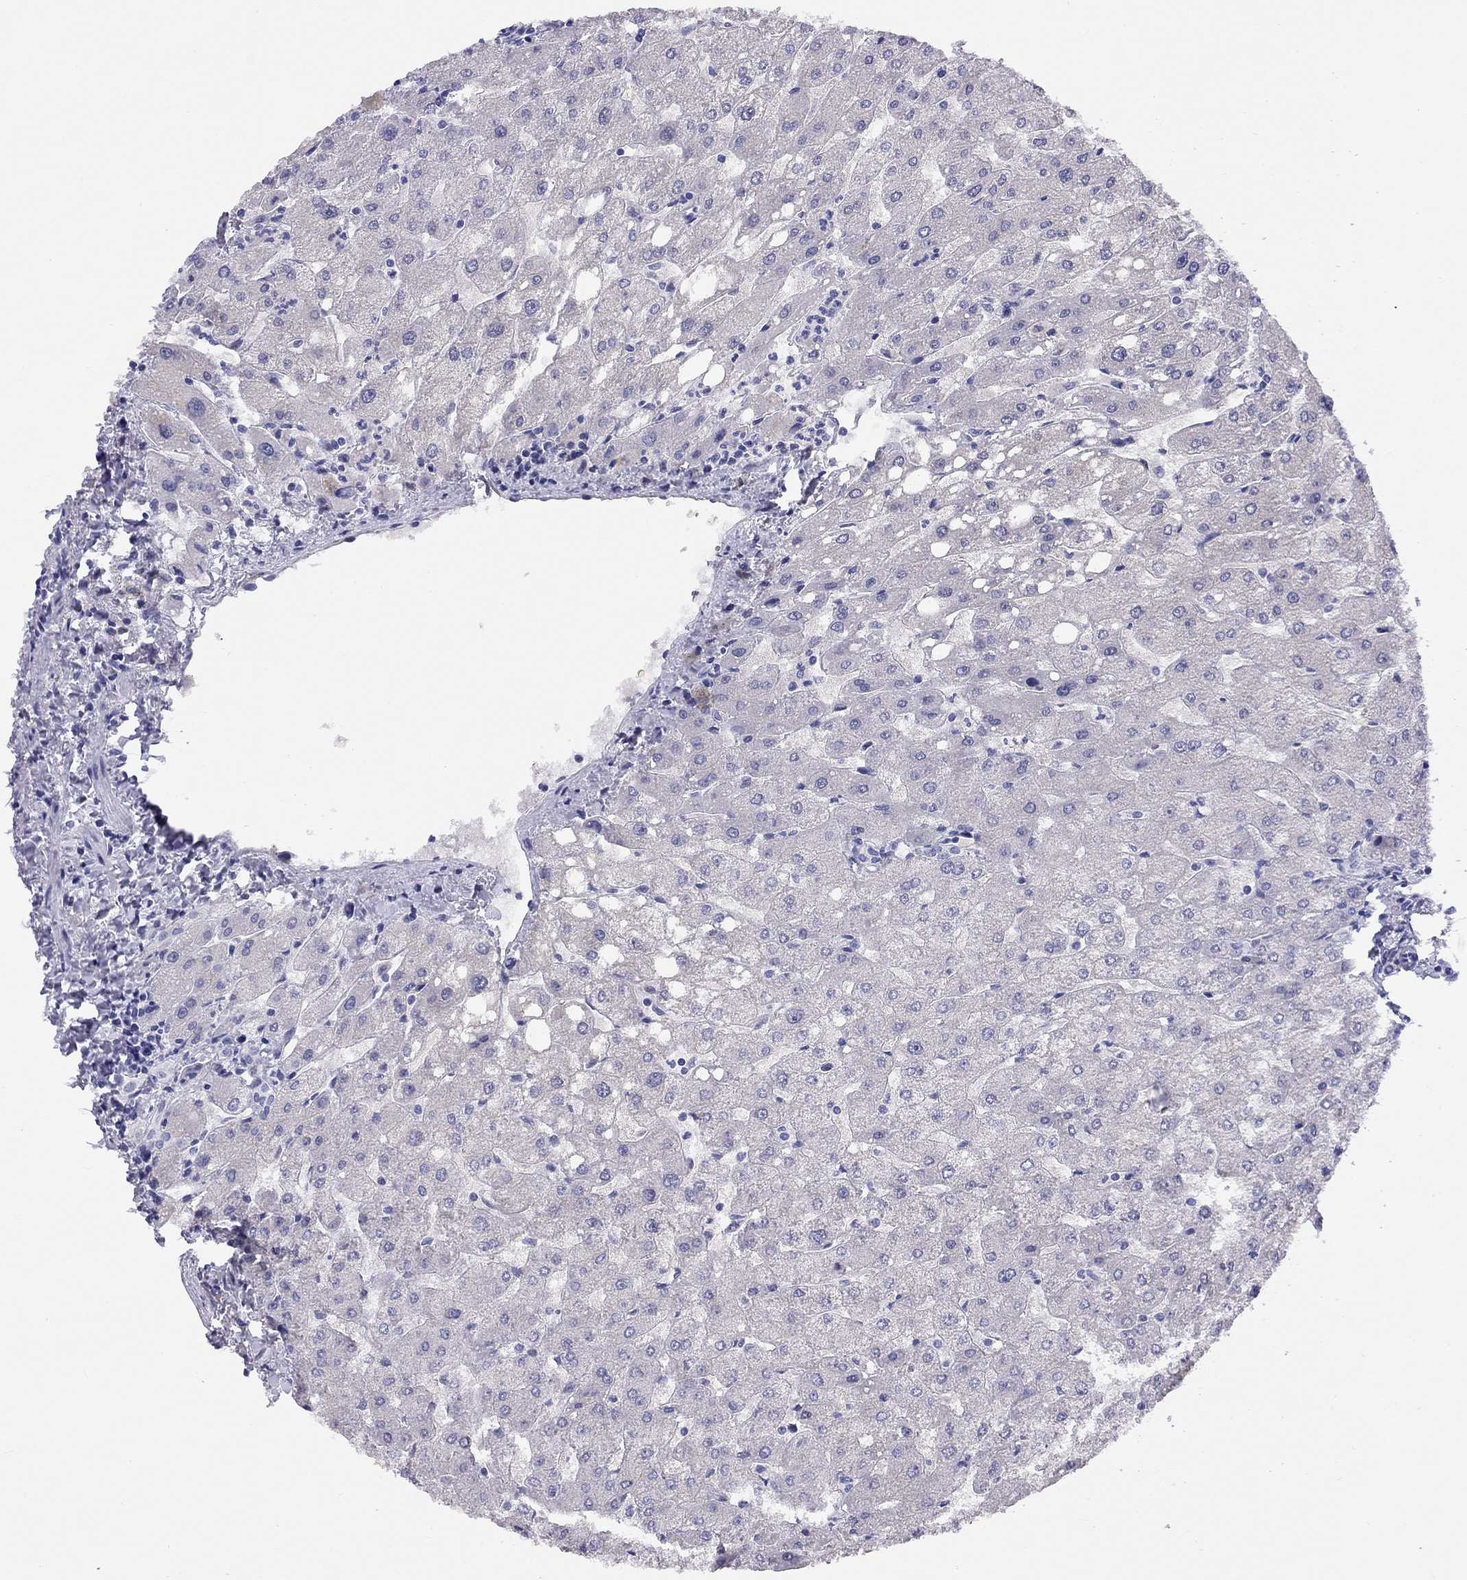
{"staining": {"intensity": "negative", "quantity": "none", "location": "none"}, "tissue": "liver", "cell_type": "Cholangiocytes", "image_type": "normal", "snomed": [{"axis": "morphology", "description": "Normal tissue, NOS"}, {"axis": "topography", "description": "Liver"}], "caption": "Immunohistochemistry (IHC) of unremarkable human liver exhibits no positivity in cholangiocytes. Brightfield microscopy of immunohistochemistry stained with DAB (3,3'-diaminobenzidine) (brown) and hematoxylin (blue), captured at high magnification.", "gene": "LRIT2", "patient": {"sex": "male", "age": 67}}